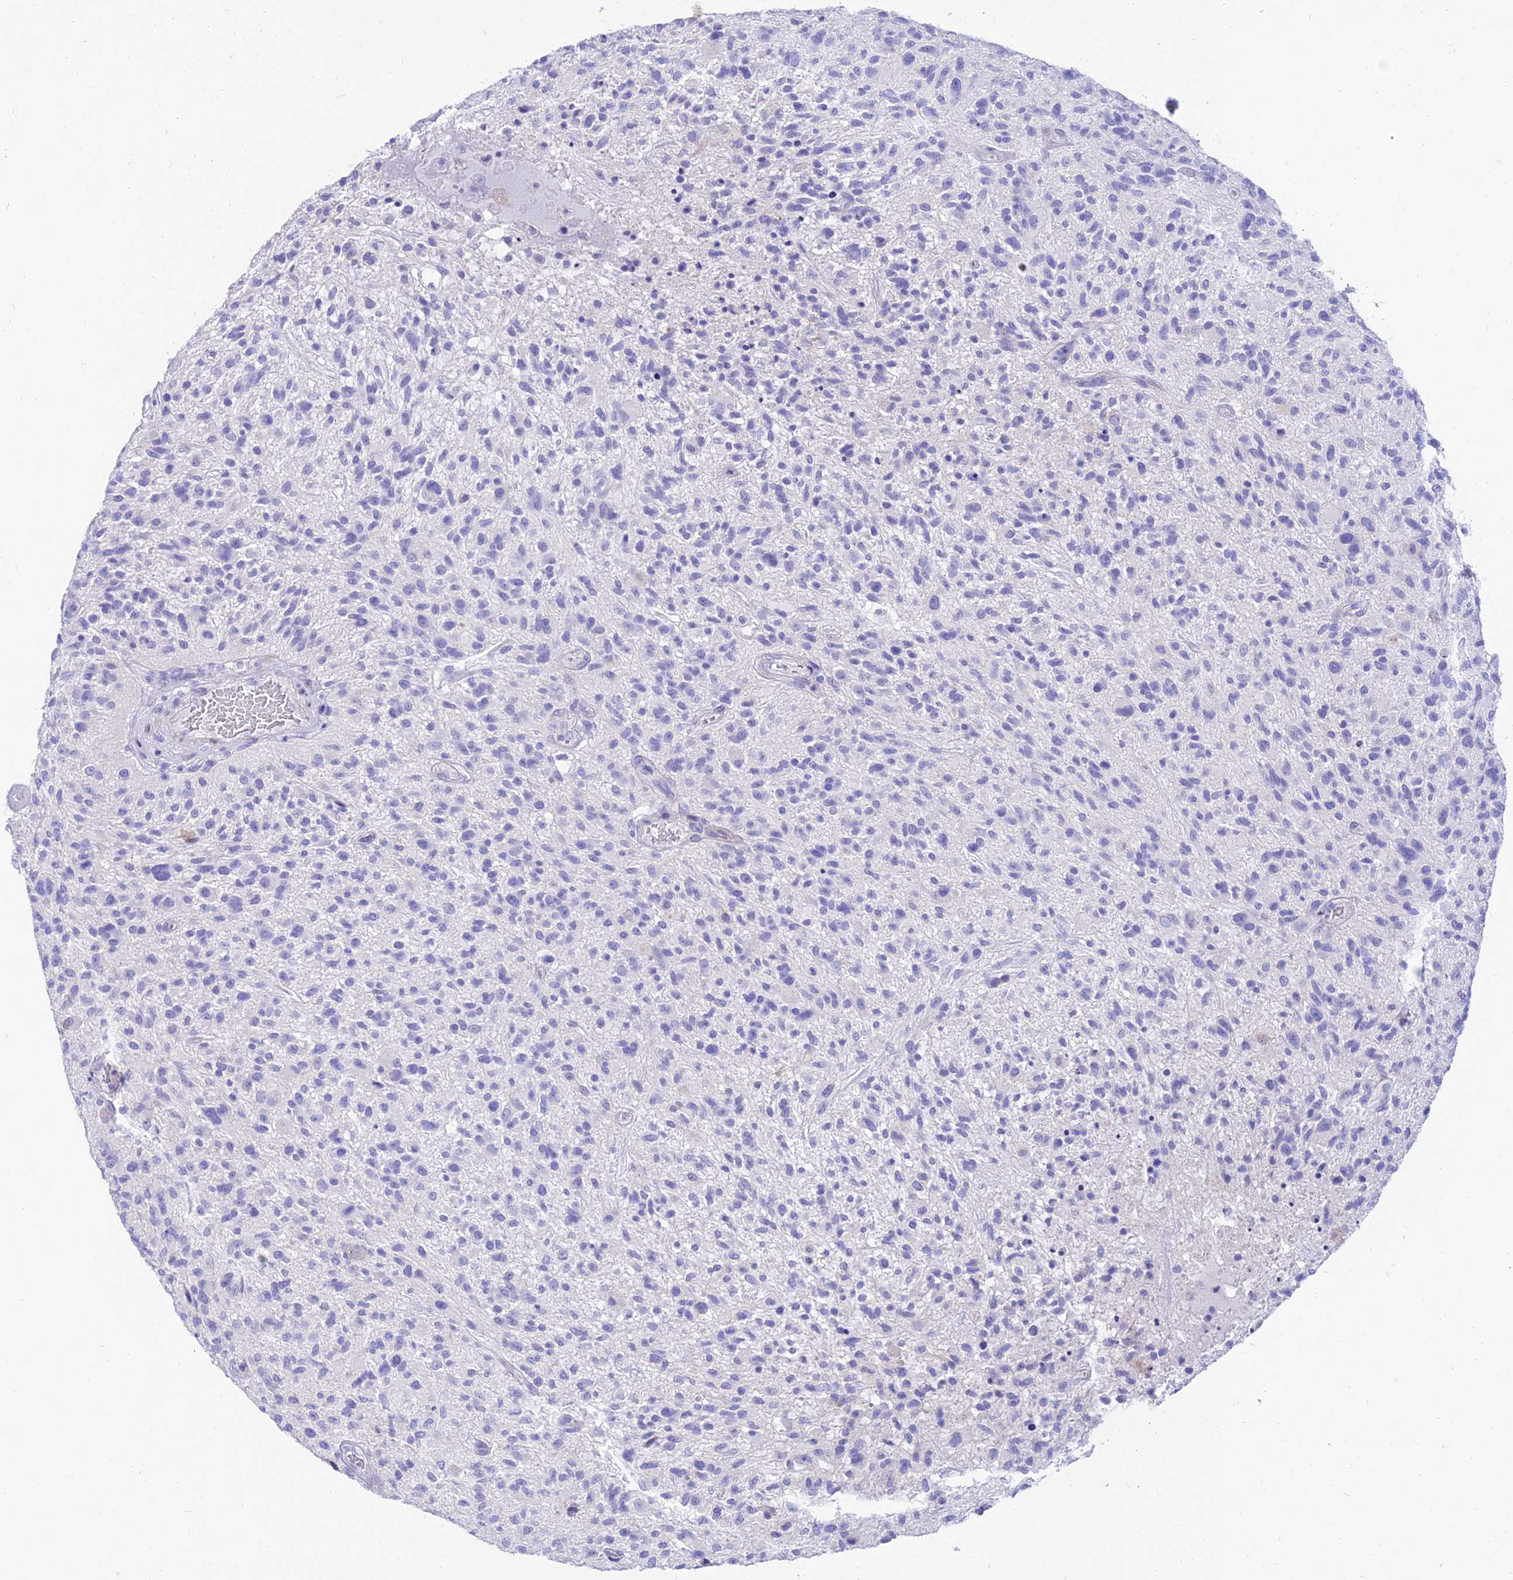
{"staining": {"intensity": "negative", "quantity": "none", "location": "none"}, "tissue": "glioma", "cell_type": "Tumor cells", "image_type": "cancer", "snomed": [{"axis": "morphology", "description": "Glioma, malignant, High grade"}, {"axis": "topography", "description": "Brain"}], "caption": "Tumor cells show no significant protein expression in high-grade glioma (malignant).", "gene": "TAC3", "patient": {"sex": "male", "age": 47}}